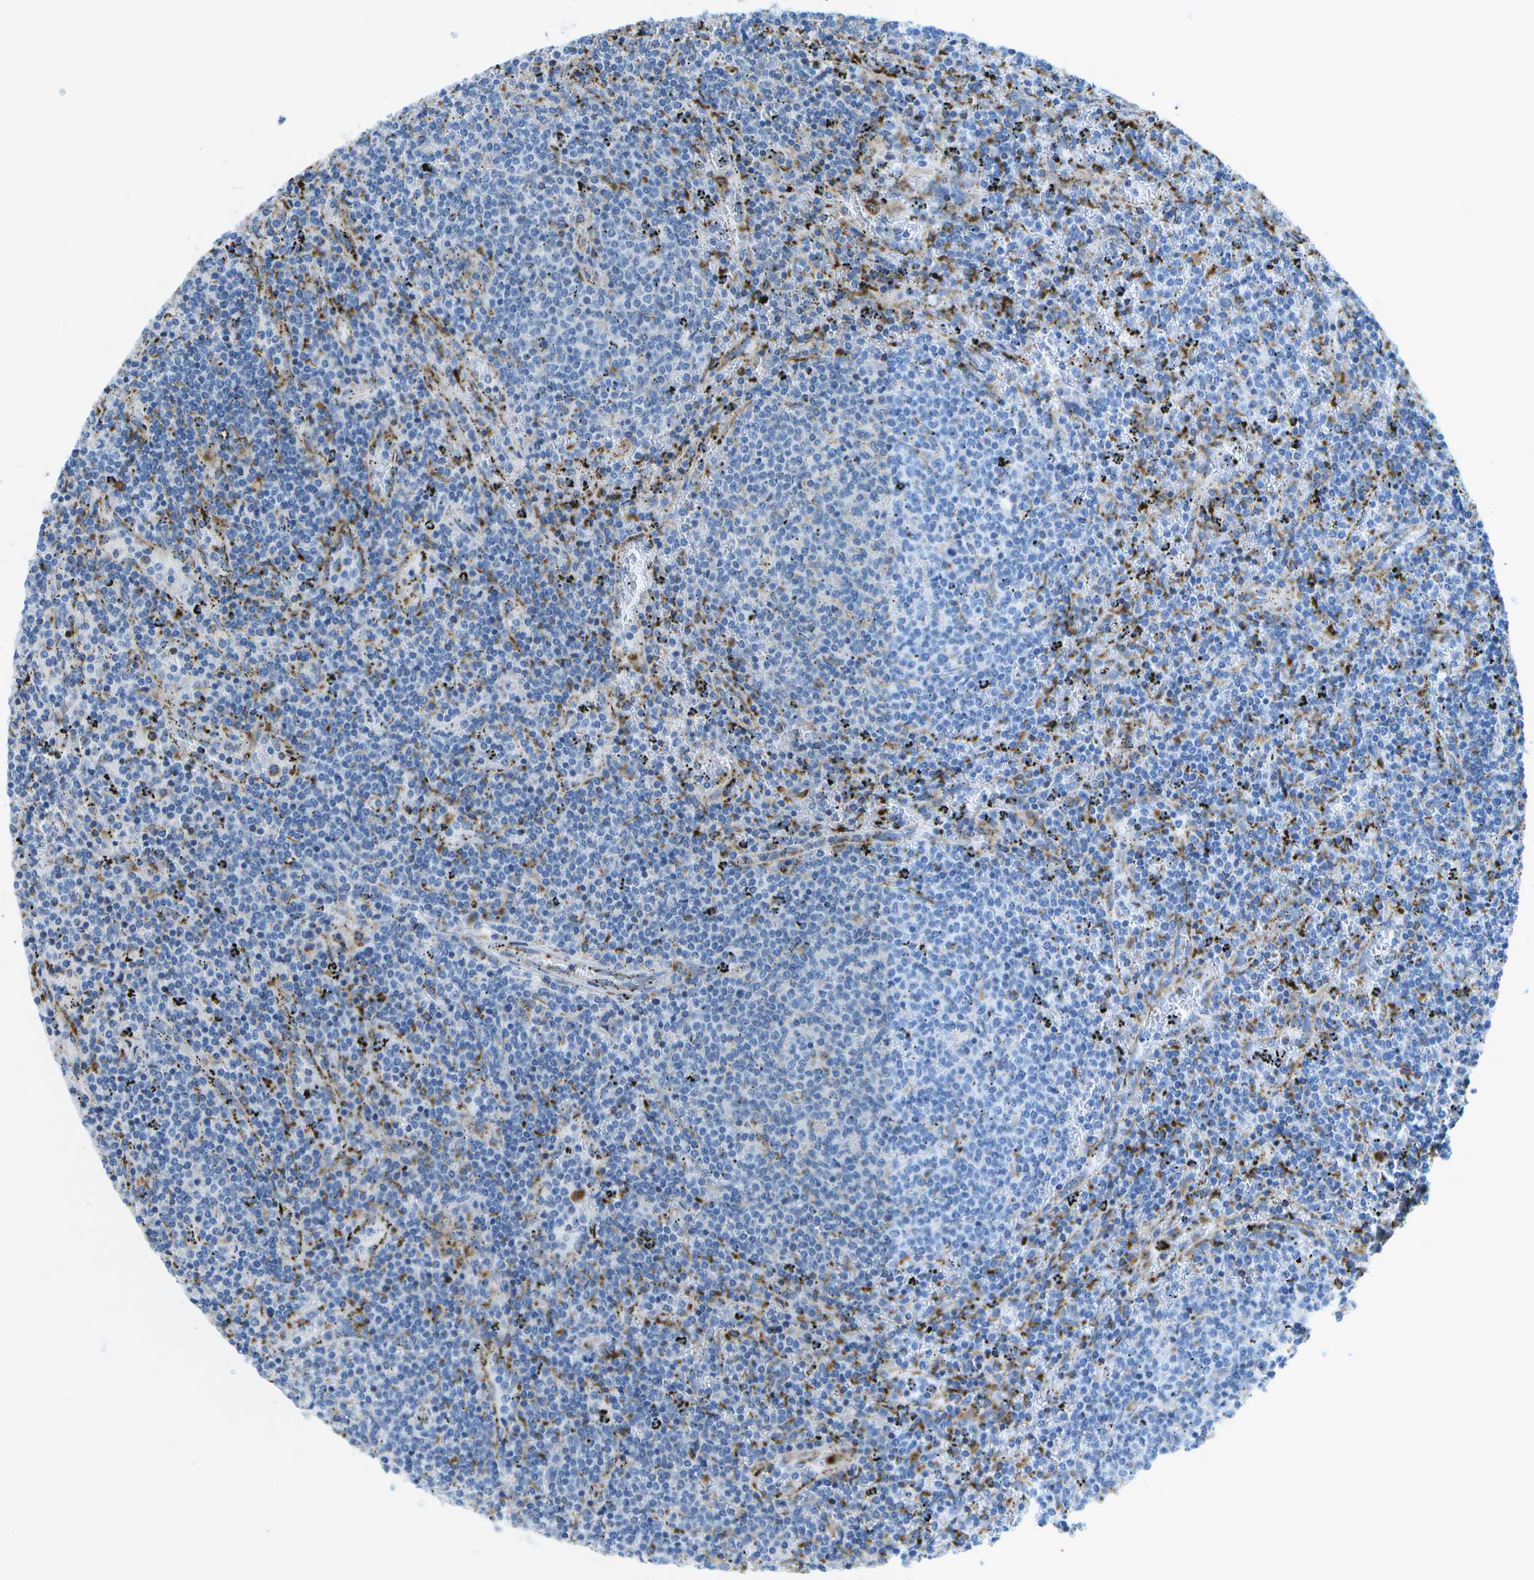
{"staining": {"intensity": "negative", "quantity": "none", "location": "none"}, "tissue": "lymphoma", "cell_type": "Tumor cells", "image_type": "cancer", "snomed": [{"axis": "morphology", "description": "Malignant lymphoma, non-Hodgkin's type, Low grade"}, {"axis": "topography", "description": "Spleen"}], "caption": "DAB (3,3'-diaminobenzidine) immunohistochemical staining of malignant lymphoma, non-Hodgkin's type (low-grade) exhibits no significant expression in tumor cells. Brightfield microscopy of IHC stained with DAB (brown) and hematoxylin (blue), captured at high magnification.", "gene": "PRCP", "patient": {"sex": "female", "age": 50}}